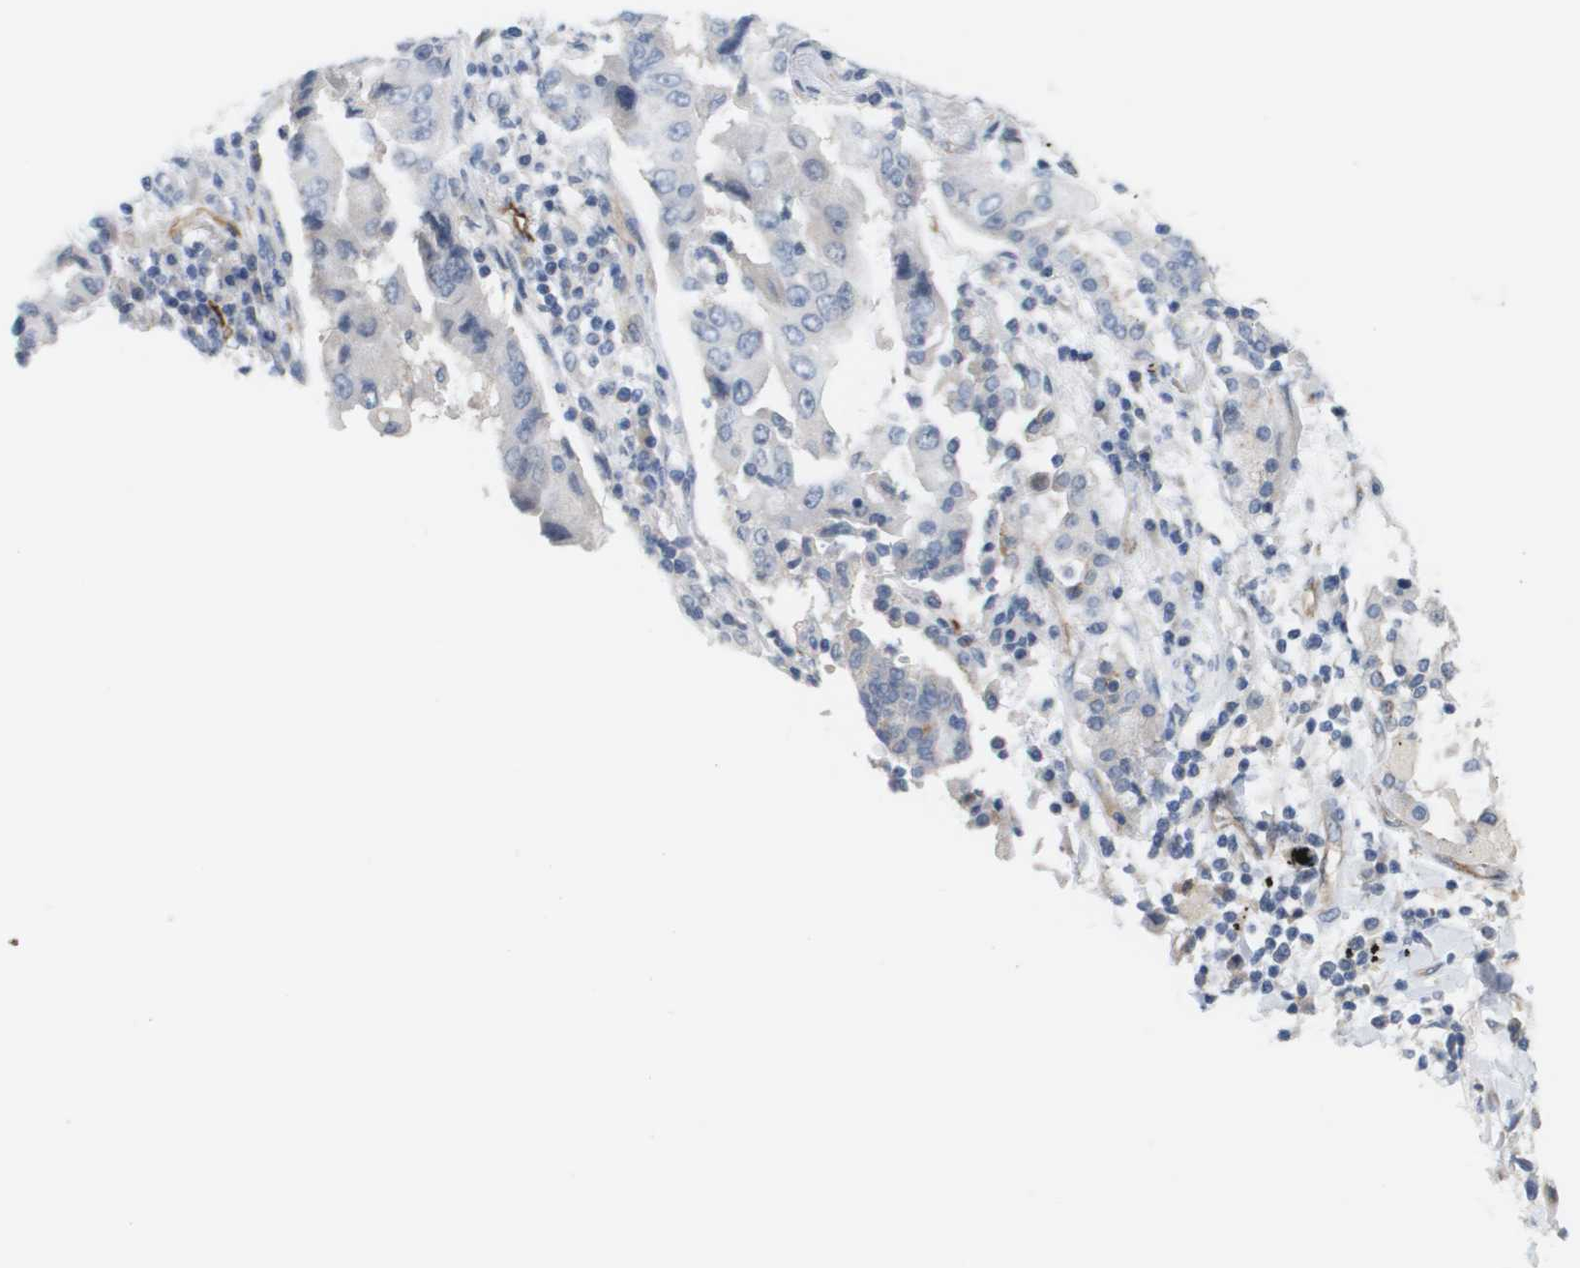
{"staining": {"intensity": "negative", "quantity": "none", "location": "none"}, "tissue": "lung cancer", "cell_type": "Tumor cells", "image_type": "cancer", "snomed": [{"axis": "morphology", "description": "Adenocarcinoma, NOS"}, {"axis": "topography", "description": "Lung"}], "caption": "A micrograph of lung adenocarcinoma stained for a protein shows no brown staining in tumor cells.", "gene": "ANGPT2", "patient": {"sex": "female", "age": 65}}